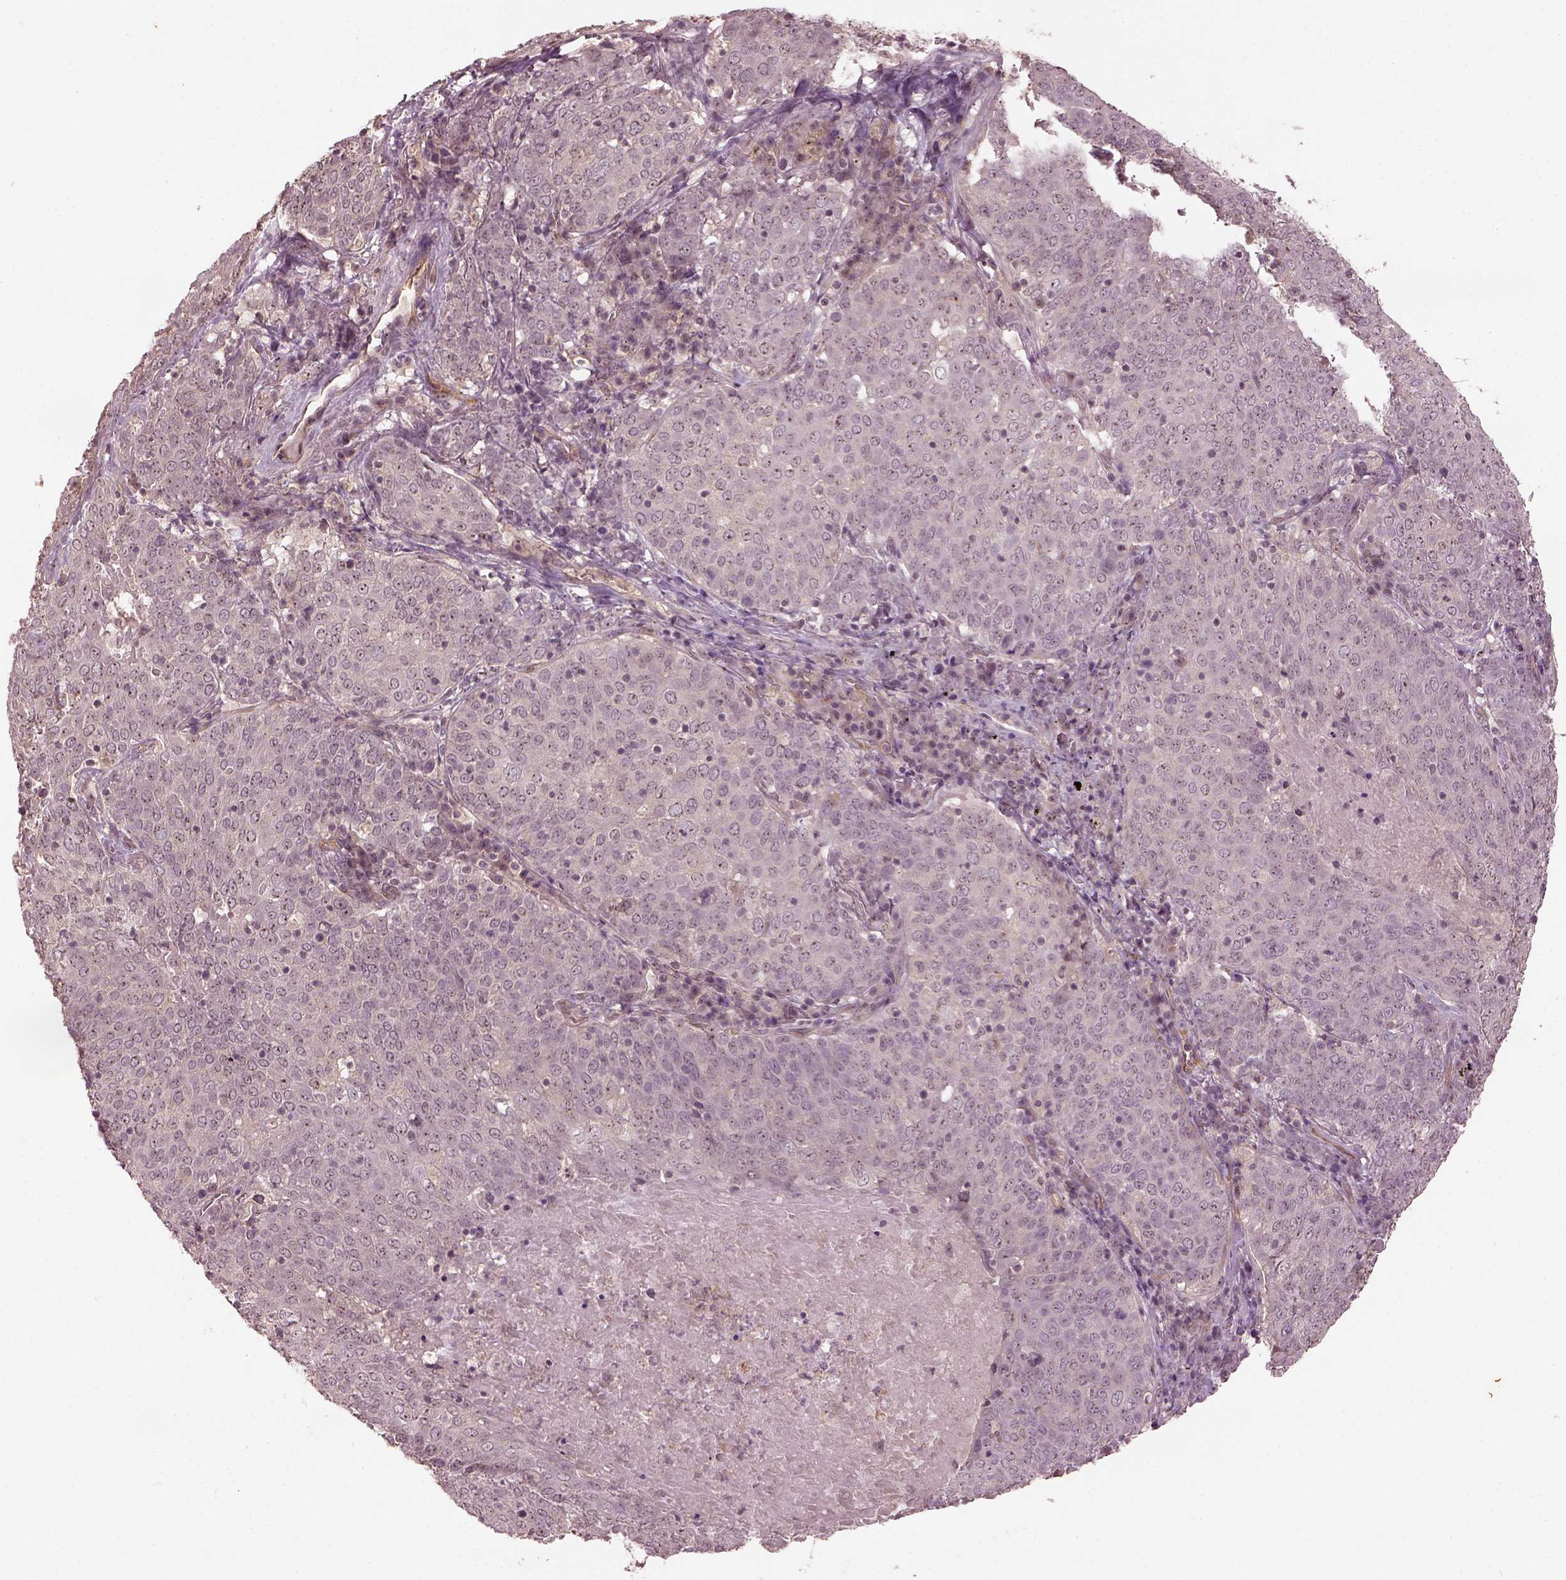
{"staining": {"intensity": "weak", "quantity": "25%-75%", "location": "nuclear"}, "tissue": "lung cancer", "cell_type": "Tumor cells", "image_type": "cancer", "snomed": [{"axis": "morphology", "description": "Squamous cell carcinoma, NOS"}, {"axis": "topography", "description": "Lung"}], "caption": "IHC staining of lung squamous cell carcinoma, which reveals low levels of weak nuclear positivity in about 25%-75% of tumor cells indicating weak nuclear protein staining. The staining was performed using DAB (3,3'-diaminobenzidine) (brown) for protein detection and nuclei were counterstained in hematoxylin (blue).", "gene": "GNRH1", "patient": {"sex": "male", "age": 82}}